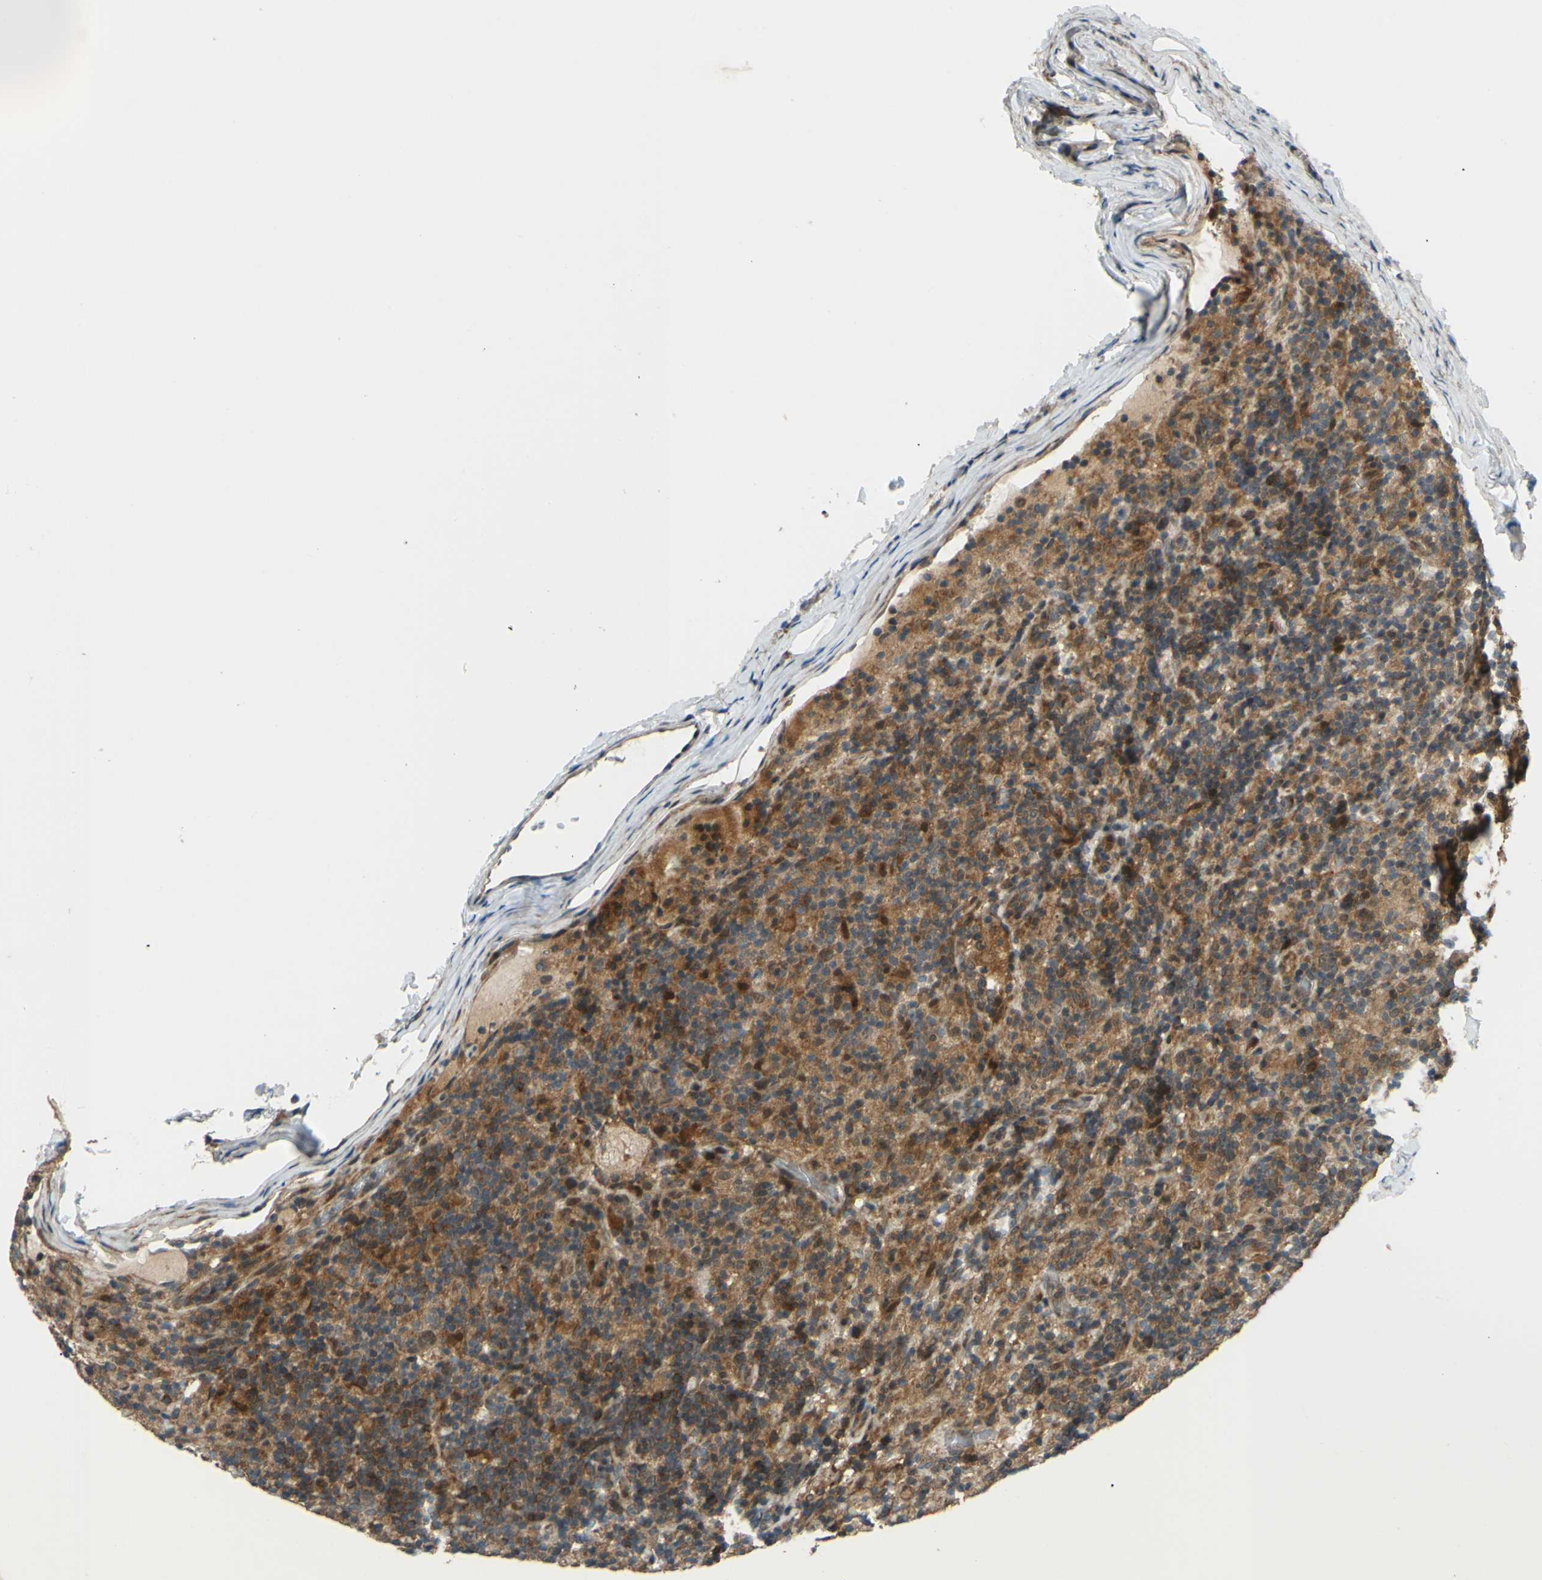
{"staining": {"intensity": "moderate", "quantity": ">75%", "location": "cytoplasmic/membranous"}, "tissue": "lymphoma", "cell_type": "Tumor cells", "image_type": "cancer", "snomed": [{"axis": "morphology", "description": "Hodgkin's disease, NOS"}, {"axis": "topography", "description": "Lymph node"}], "caption": "Protein expression analysis of Hodgkin's disease demonstrates moderate cytoplasmic/membranous positivity in approximately >75% of tumor cells.", "gene": "ABCC8", "patient": {"sex": "male", "age": 70}}